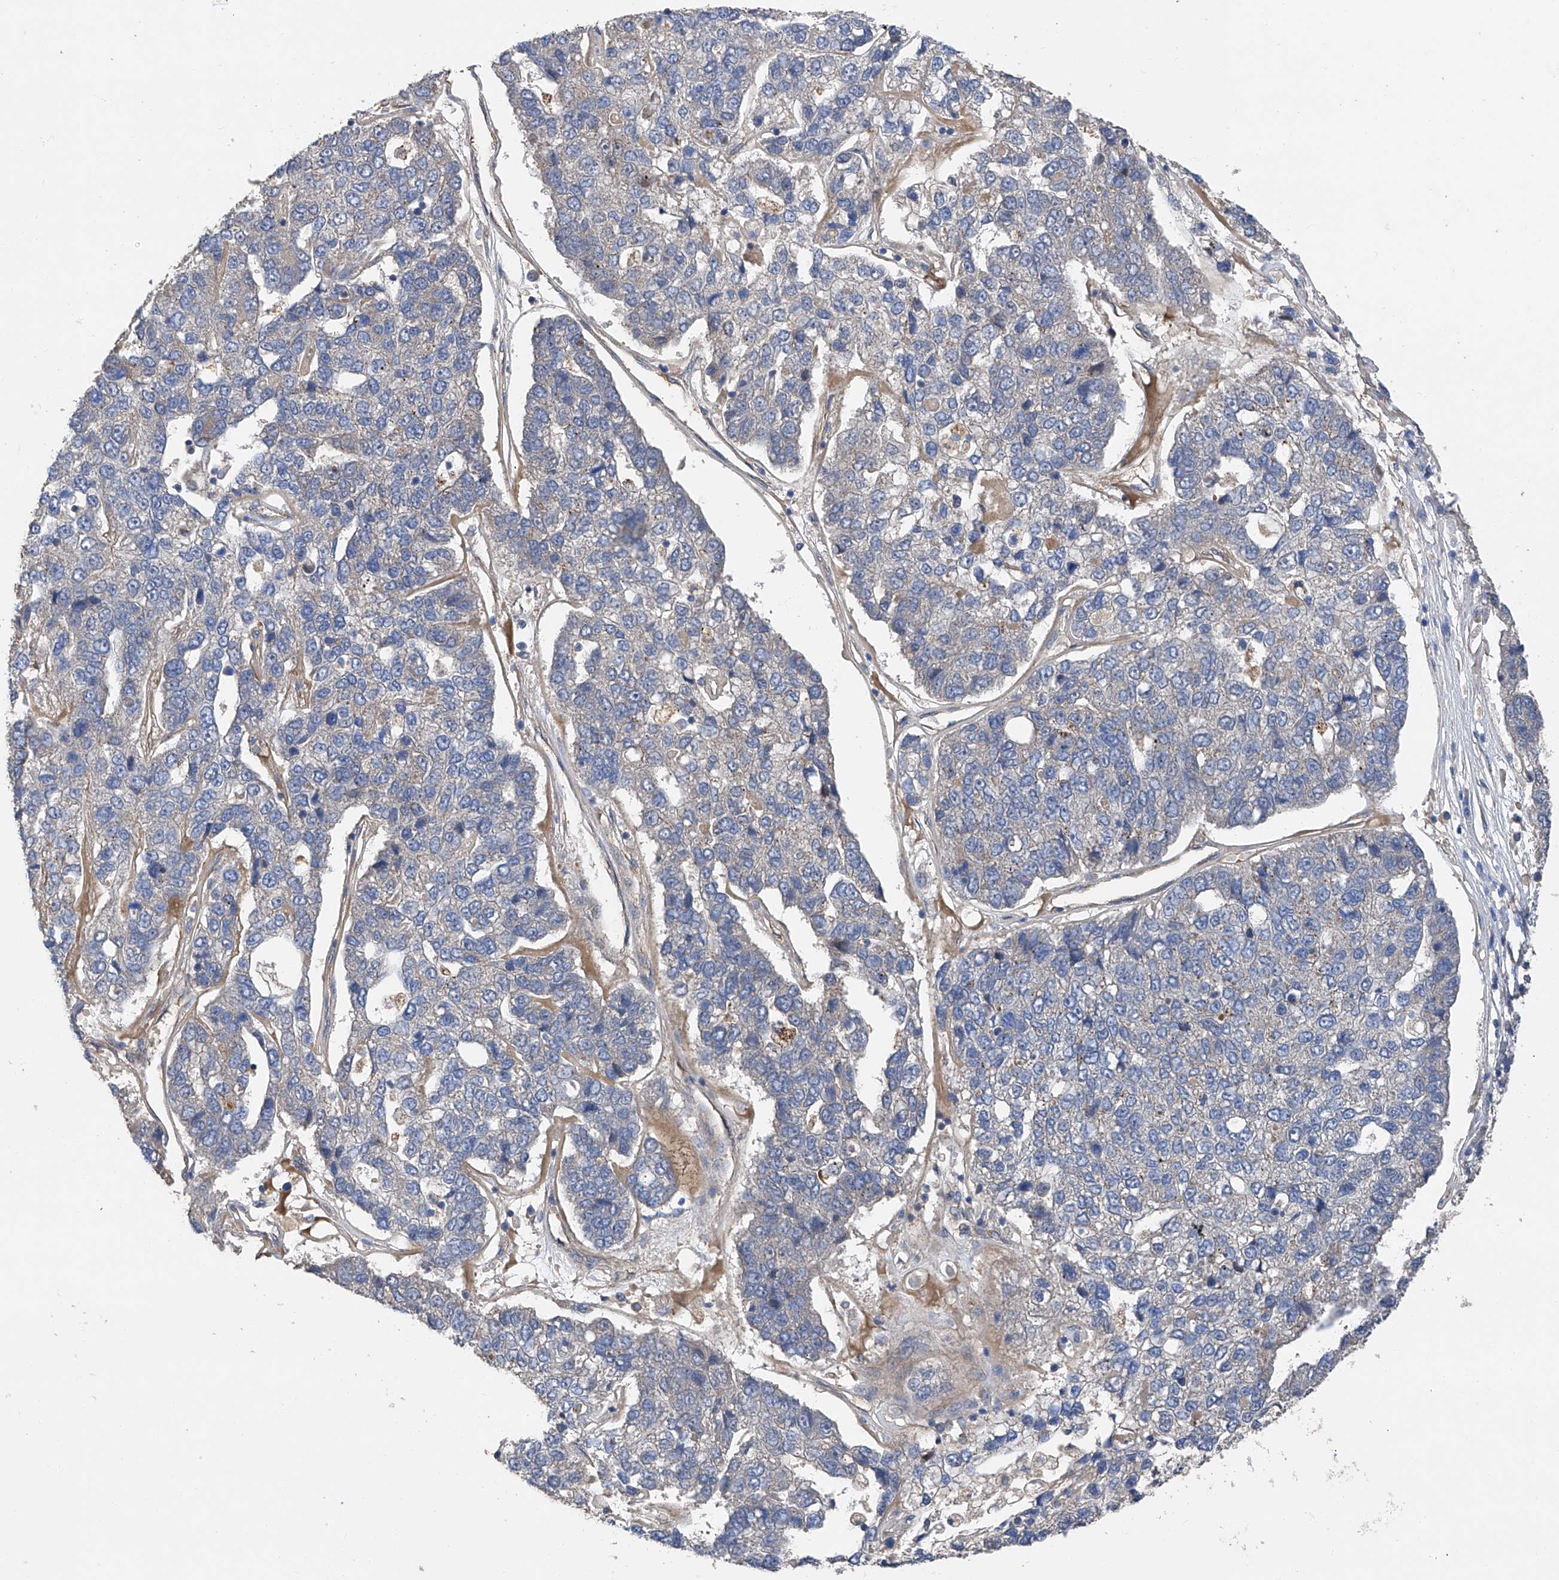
{"staining": {"intensity": "negative", "quantity": "none", "location": "none"}, "tissue": "pancreatic cancer", "cell_type": "Tumor cells", "image_type": "cancer", "snomed": [{"axis": "morphology", "description": "Adenocarcinoma, NOS"}, {"axis": "topography", "description": "Pancreas"}], "caption": "Protein analysis of pancreatic adenocarcinoma displays no significant expression in tumor cells.", "gene": "PTK2", "patient": {"sex": "female", "age": 61}}